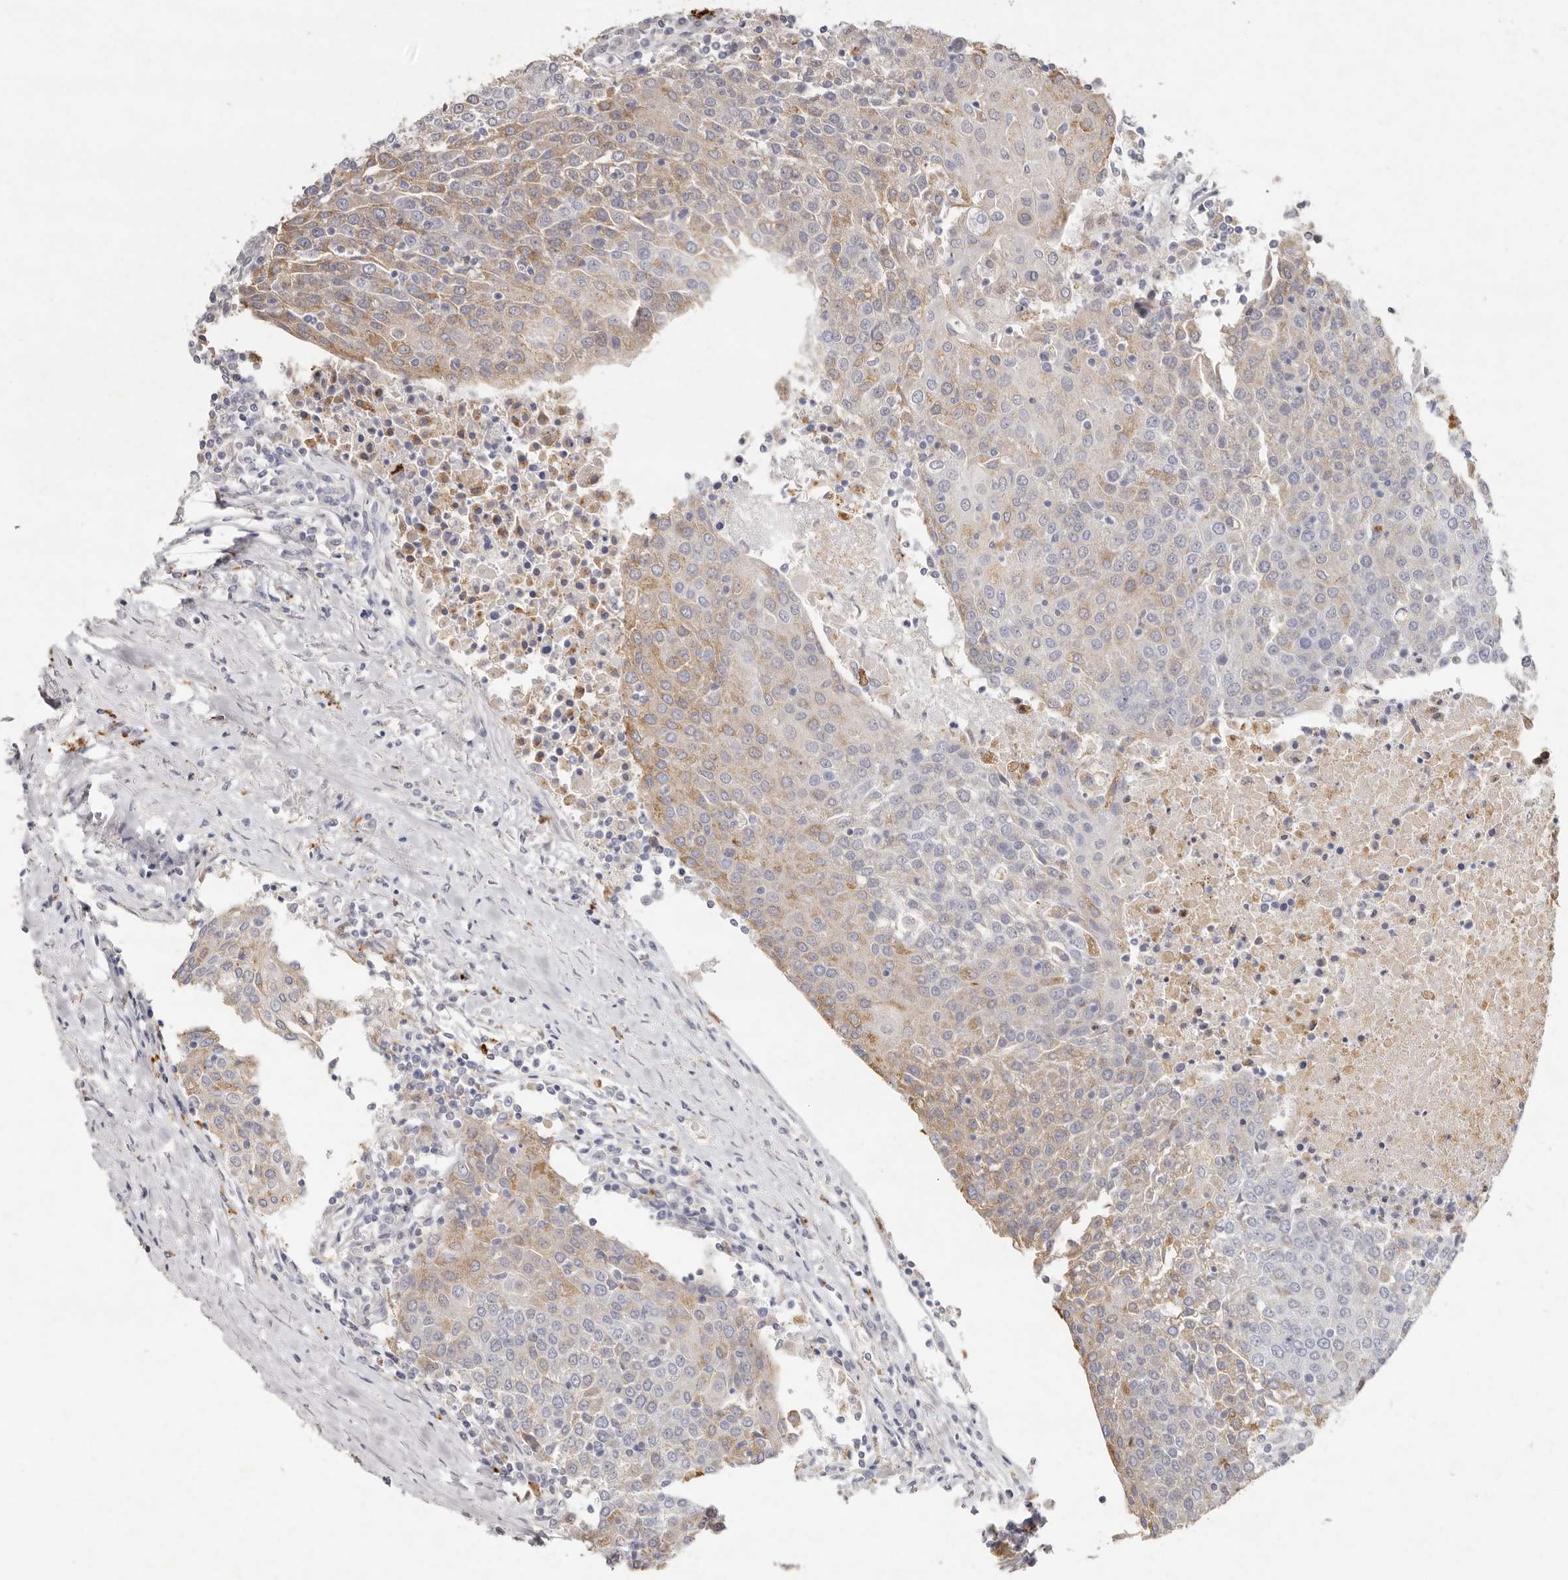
{"staining": {"intensity": "weak", "quantity": "25%-75%", "location": "cytoplasmic/membranous"}, "tissue": "urothelial cancer", "cell_type": "Tumor cells", "image_type": "cancer", "snomed": [{"axis": "morphology", "description": "Urothelial carcinoma, High grade"}, {"axis": "topography", "description": "Urinary bladder"}], "caption": "Tumor cells display low levels of weak cytoplasmic/membranous expression in approximately 25%-75% of cells in urothelial cancer. Using DAB (brown) and hematoxylin (blue) stains, captured at high magnification using brightfield microscopy.", "gene": "FAM185A", "patient": {"sex": "female", "age": 85}}